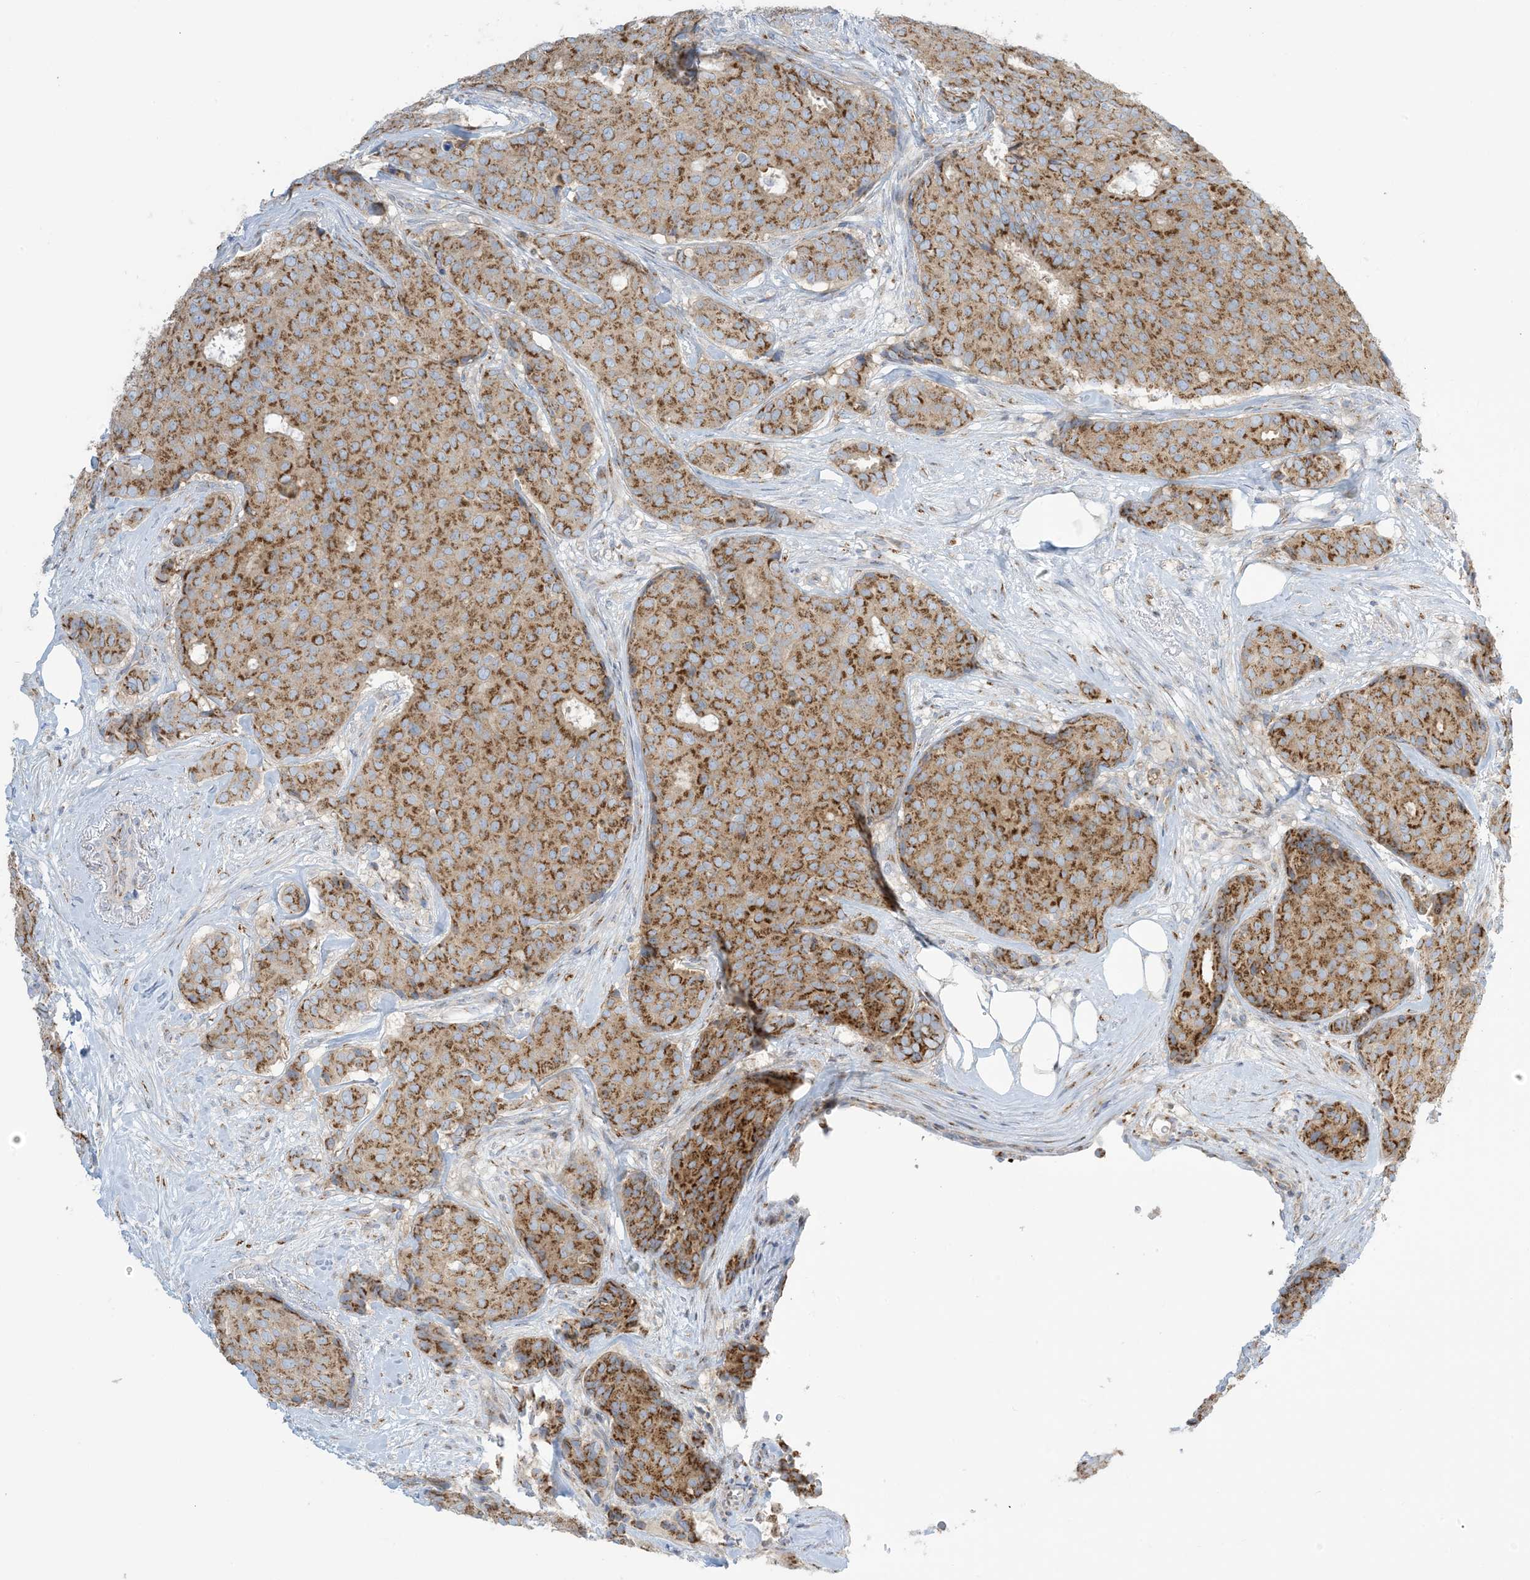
{"staining": {"intensity": "moderate", "quantity": ">75%", "location": "cytoplasmic/membranous"}, "tissue": "breast cancer", "cell_type": "Tumor cells", "image_type": "cancer", "snomed": [{"axis": "morphology", "description": "Duct carcinoma"}, {"axis": "topography", "description": "Breast"}], "caption": "Immunohistochemistry photomicrograph of human invasive ductal carcinoma (breast) stained for a protein (brown), which demonstrates medium levels of moderate cytoplasmic/membranous expression in about >75% of tumor cells.", "gene": "AFTPH", "patient": {"sex": "female", "age": 75}}